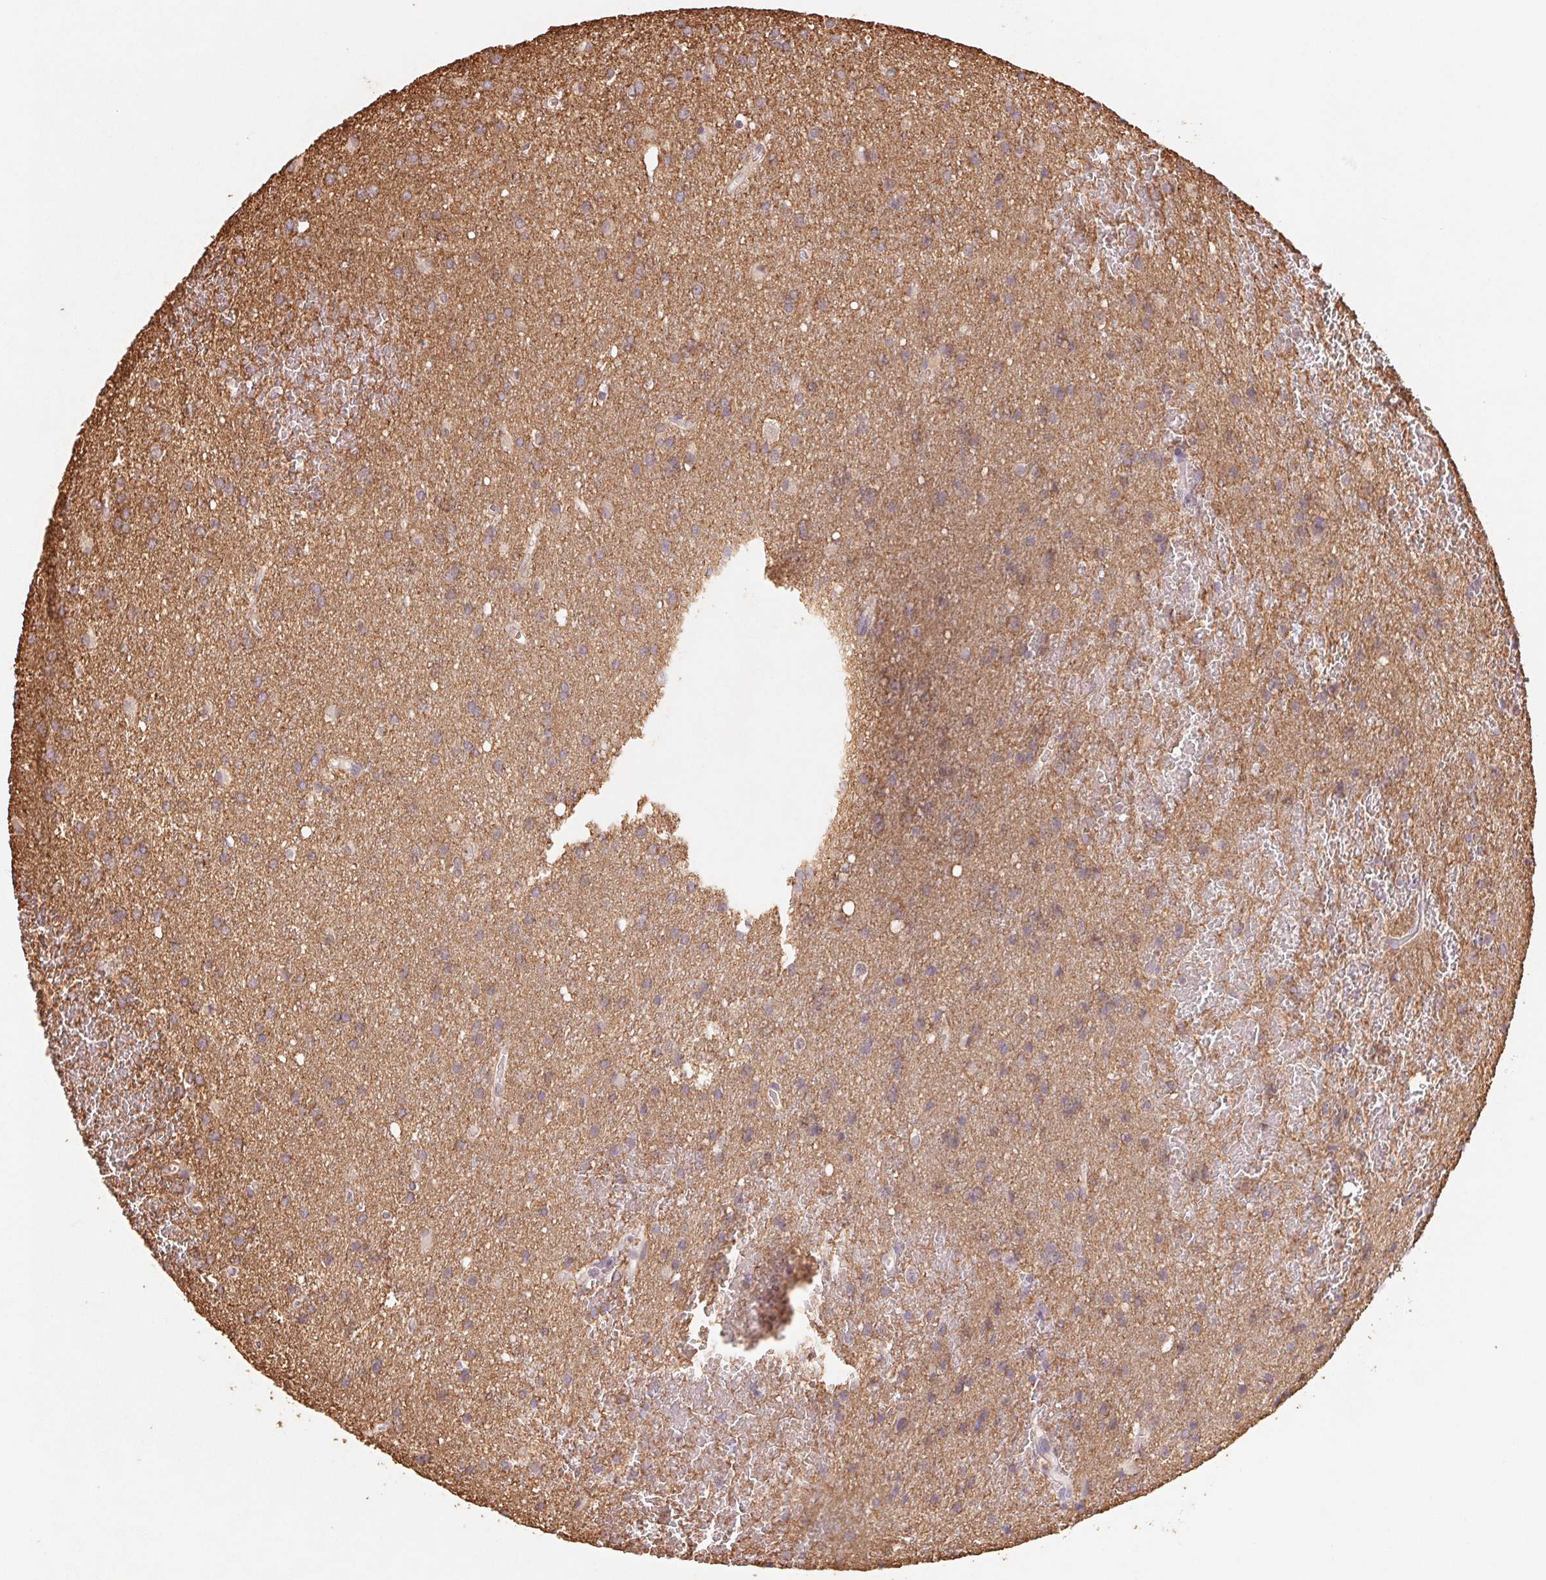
{"staining": {"intensity": "weak", "quantity": "25%-75%", "location": "cytoplasmic/membranous"}, "tissue": "glioma", "cell_type": "Tumor cells", "image_type": "cancer", "snomed": [{"axis": "morphology", "description": "Glioma, malignant, Low grade"}, {"axis": "topography", "description": "Brain"}], "caption": "This photomicrograph reveals immunohistochemistry staining of human glioma, with low weak cytoplasmic/membranous positivity in approximately 25%-75% of tumor cells.", "gene": "KIF26A", "patient": {"sex": "male", "age": 66}}